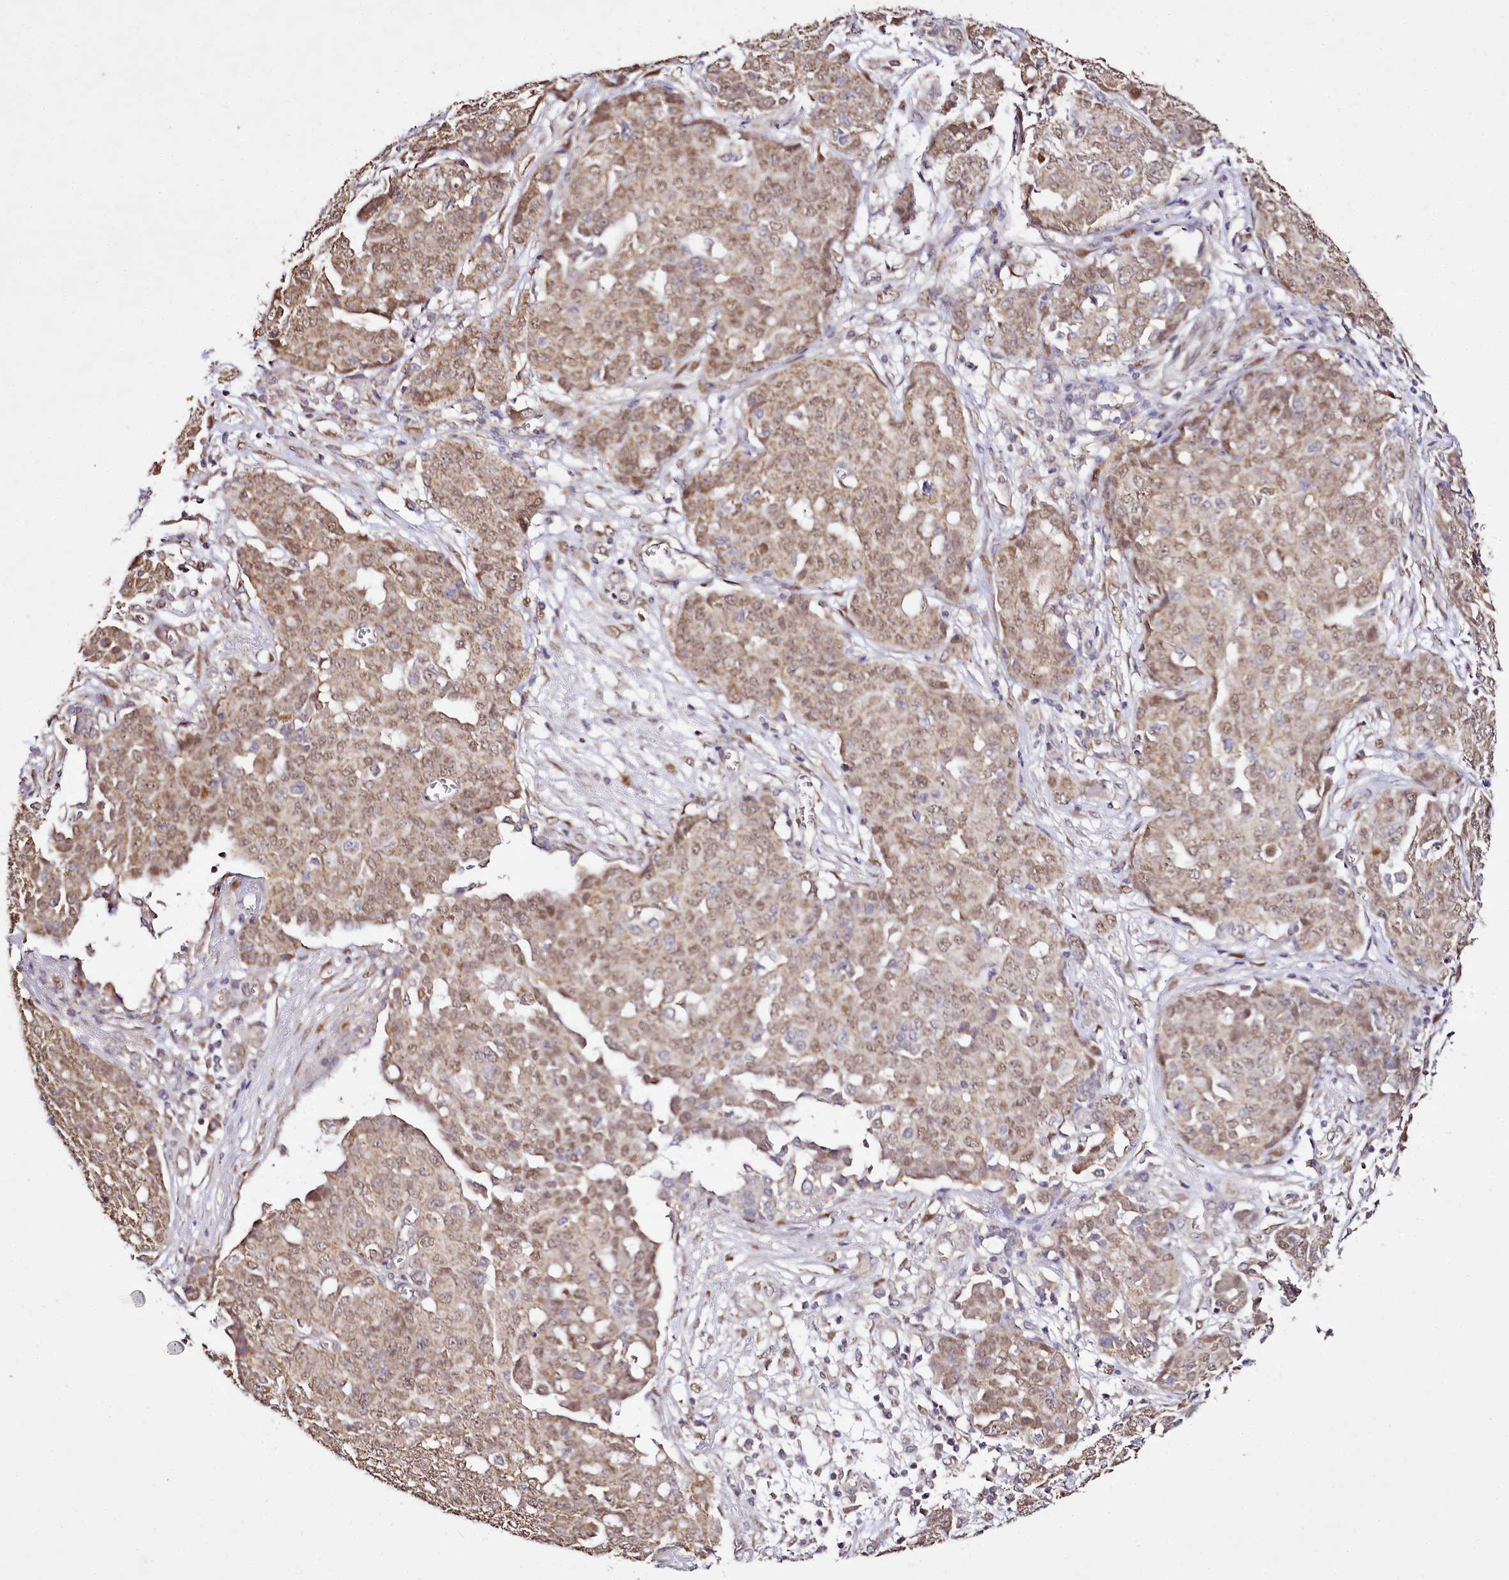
{"staining": {"intensity": "moderate", "quantity": ">75%", "location": "cytoplasmic/membranous,nuclear"}, "tissue": "ovarian cancer", "cell_type": "Tumor cells", "image_type": "cancer", "snomed": [{"axis": "morphology", "description": "Cystadenocarcinoma, serous, NOS"}, {"axis": "topography", "description": "Soft tissue"}, {"axis": "topography", "description": "Ovary"}], "caption": "Ovarian cancer tissue exhibits moderate cytoplasmic/membranous and nuclear positivity in about >75% of tumor cells, visualized by immunohistochemistry.", "gene": "EDIL3", "patient": {"sex": "female", "age": 57}}